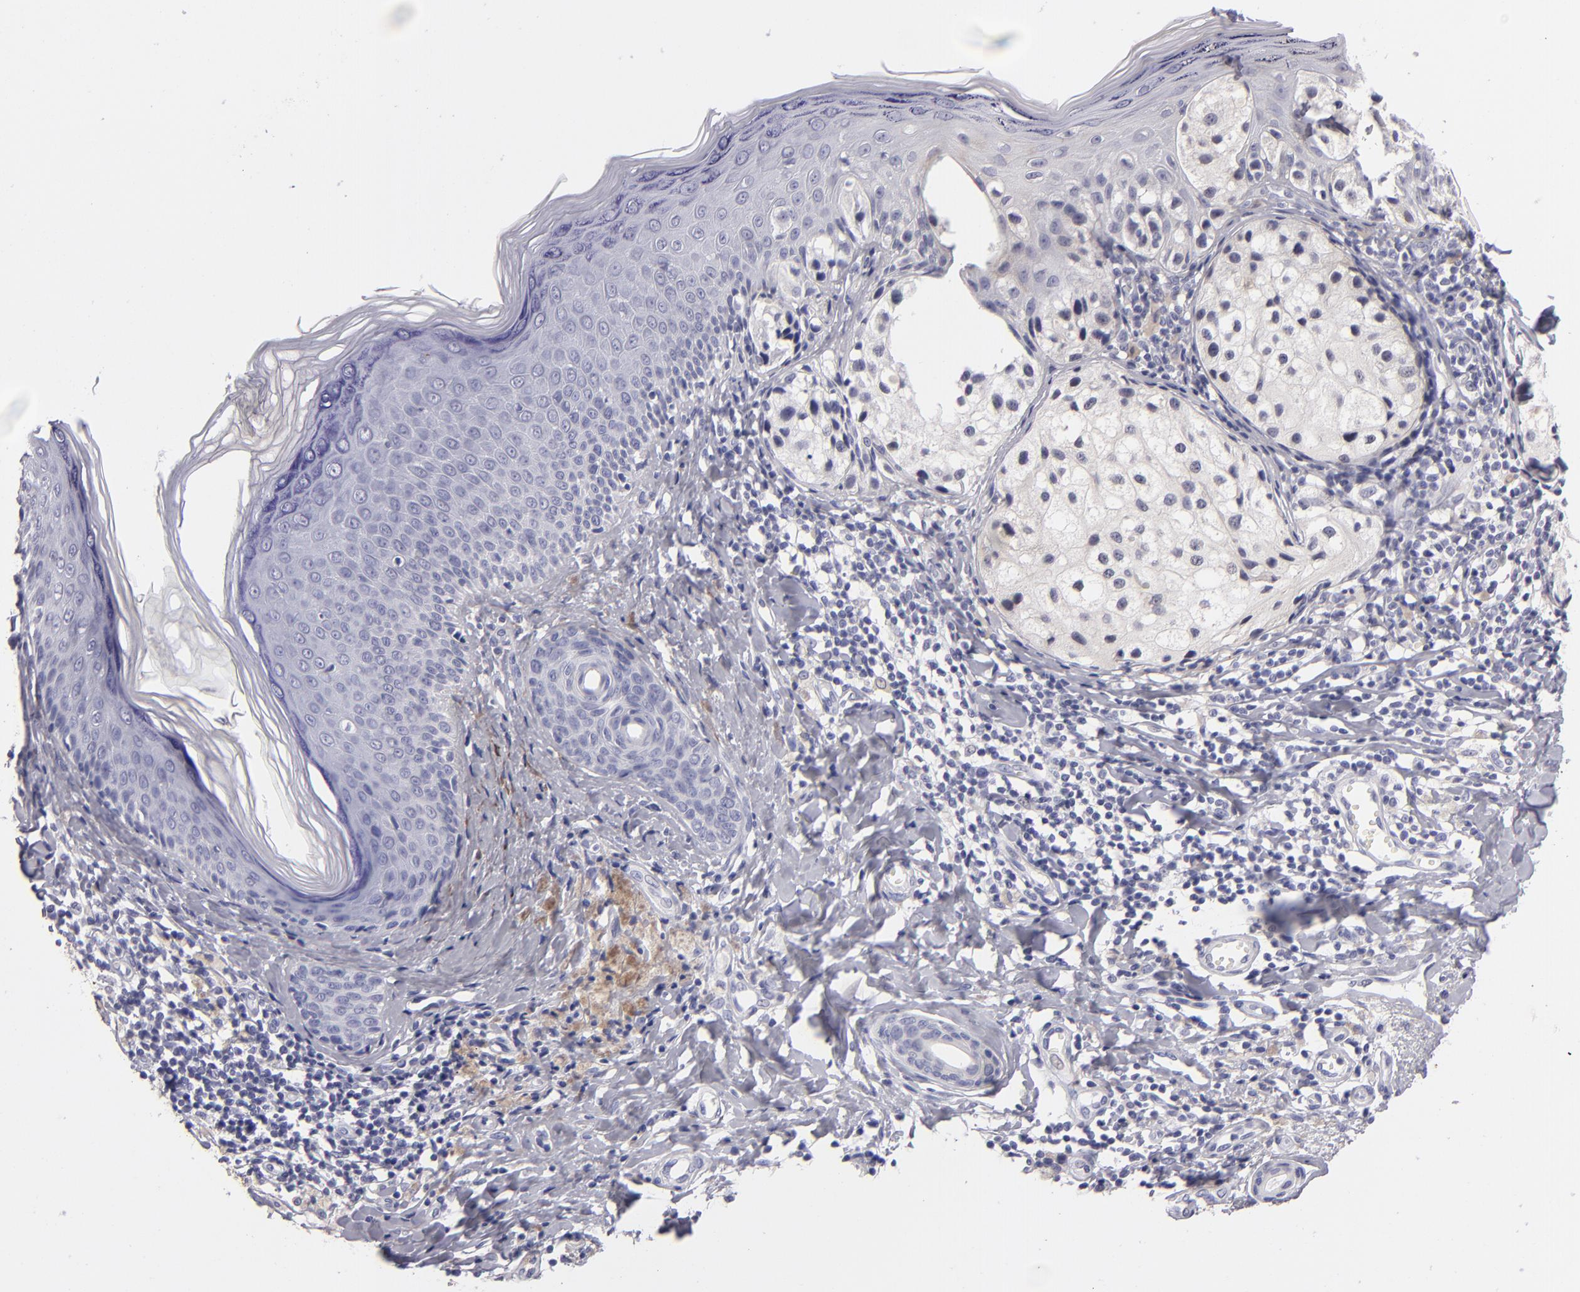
{"staining": {"intensity": "negative", "quantity": "none", "location": "none"}, "tissue": "melanoma", "cell_type": "Tumor cells", "image_type": "cancer", "snomed": [{"axis": "morphology", "description": "Malignant melanoma, NOS"}, {"axis": "topography", "description": "Skin"}], "caption": "Immunohistochemistry micrograph of neoplastic tissue: human malignant melanoma stained with DAB (3,3'-diaminobenzidine) demonstrates no significant protein positivity in tumor cells. (Stains: DAB immunohistochemistry (IHC) with hematoxylin counter stain, Microscopy: brightfield microscopy at high magnification).", "gene": "TNNC1", "patient": {"sex": "male", "age": 23}}